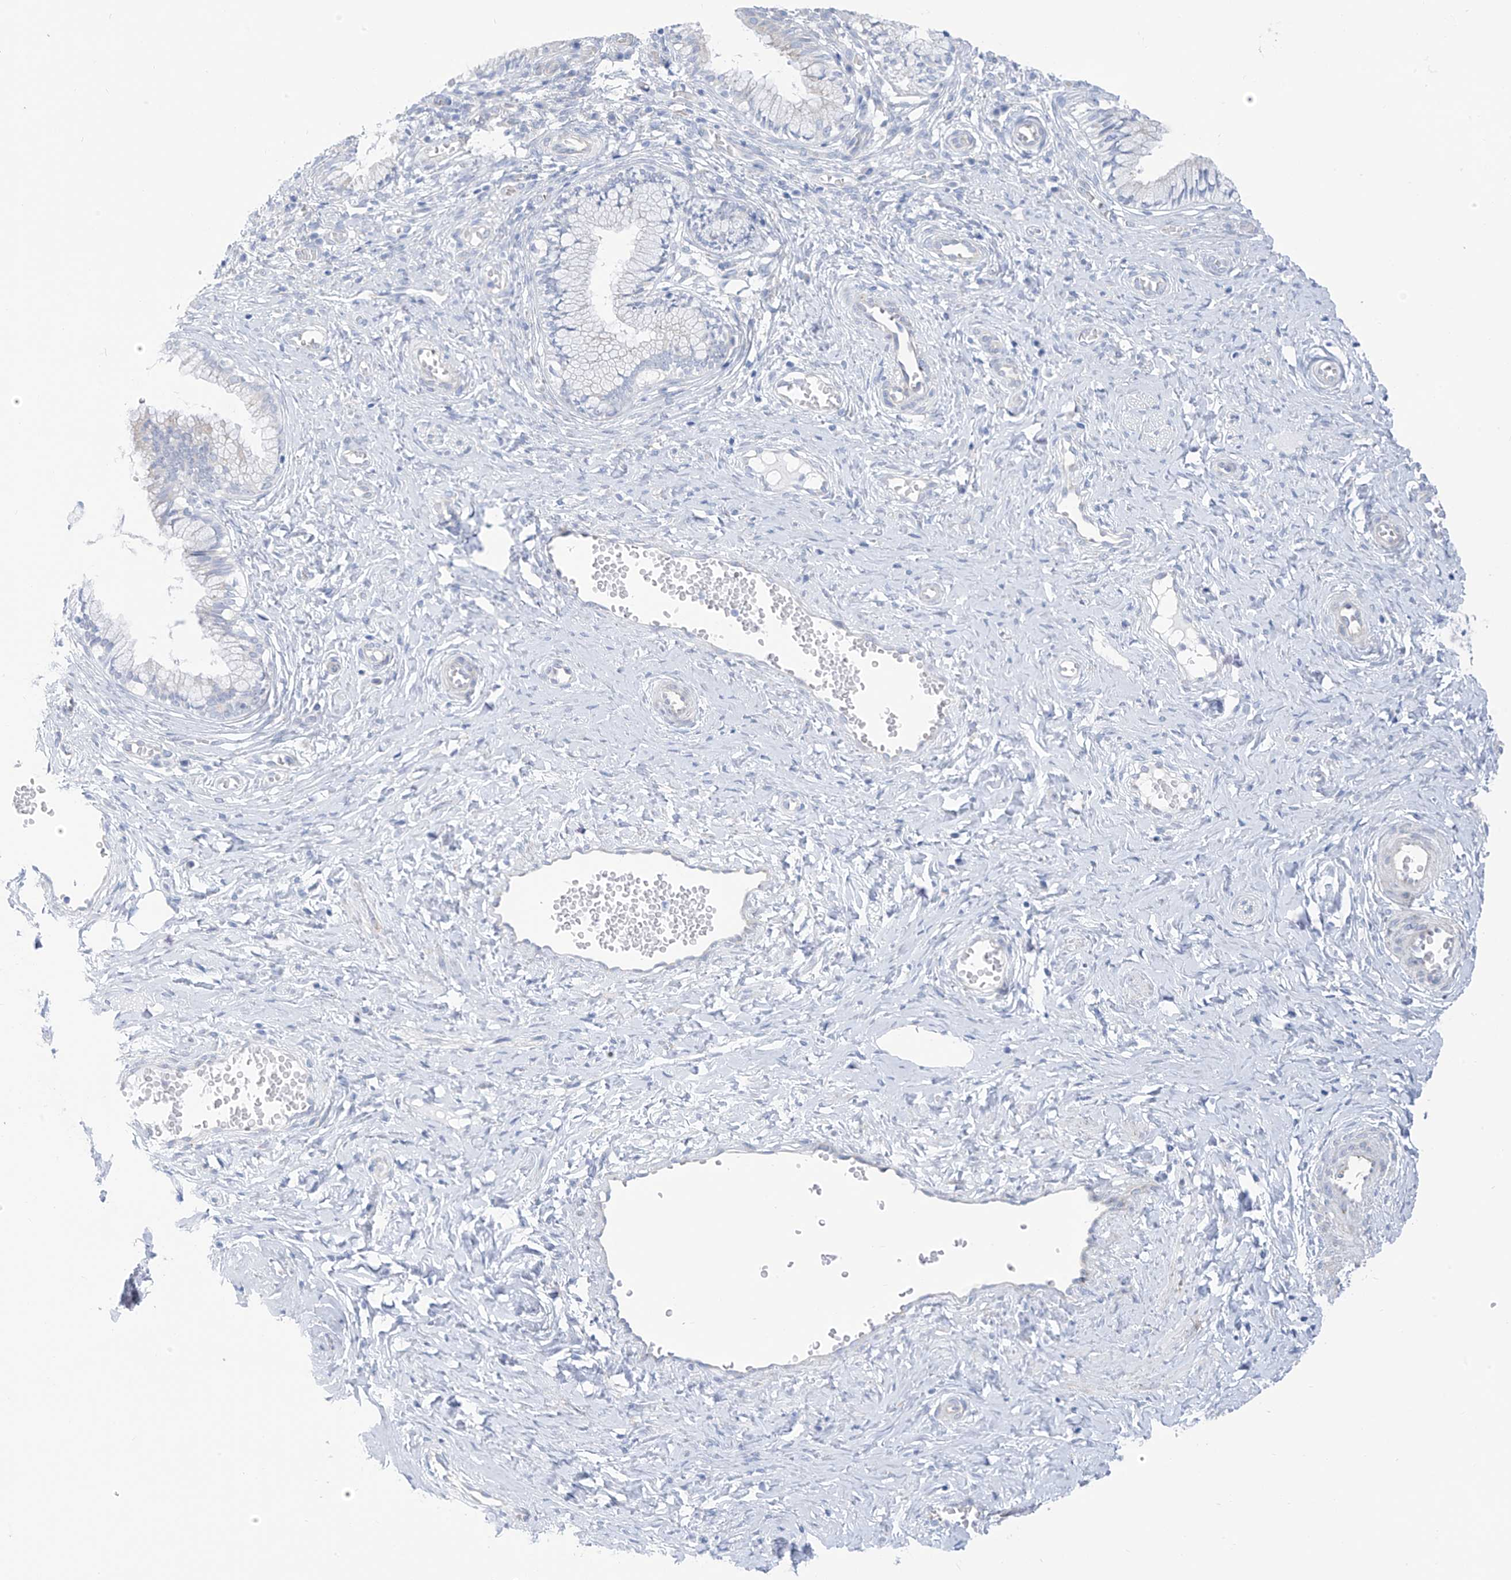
{"staining": {"intensity": "negative", "quantity": "none", "location": "none"}, "tissue": "cervix", "cell_type": "Glandular cells", "image_type": "normal", "snomed": [{"axis": "morphology", "description": "Normal tissue, NOS"}, {"axis": "topography", "description": "Cervix"}], "caption": "Immunohistochemistry (IHC) of normal human cervix shows no expression in glandular cells.", "gene": "RCN2", "patient": {"sex": "female", "age": 27}}